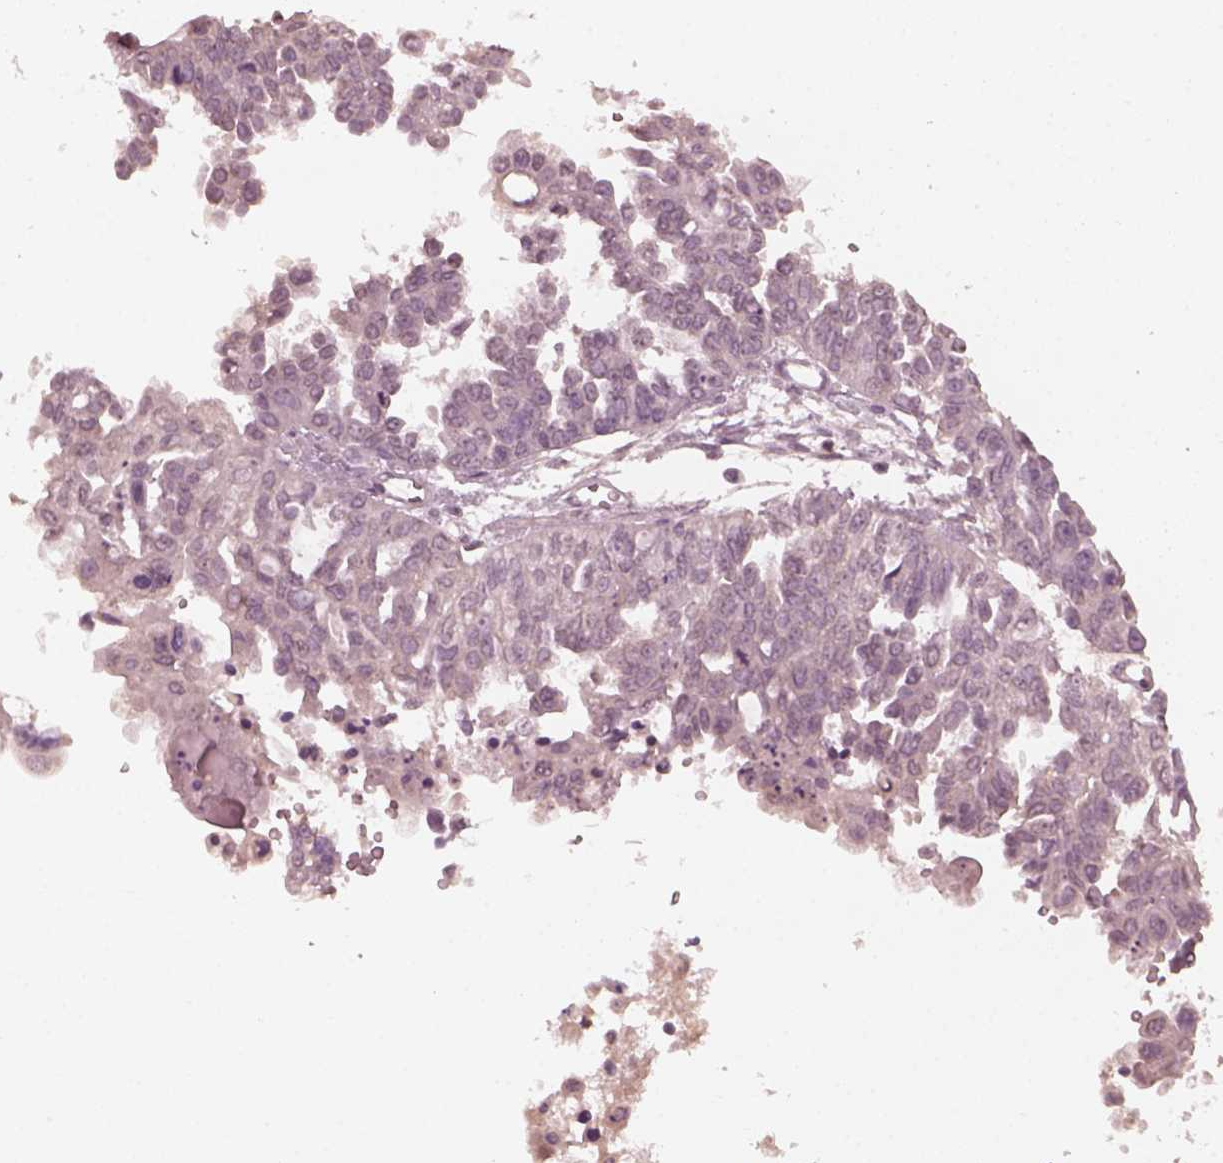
{"staining": {"intensity": "negative", "quantity": "none", "location": "none"}, "tissue": "ovarian cancer", "cell_type": "Tumor cells", "image_type": "cancer", "snomed": [{"axis": "morphology", "description": "Cystadenocarcinoma, serous, NOS"}, {"axis": "topography", "description": "Ovary"}], "caption": "A micrograph of ovarian cancer (serous cystadenocarcinoma) stained for a protein exhibits no brown staining in tumor cells.", "gene": "KRT79", "patient": {"sex": "female", "age": 53}}